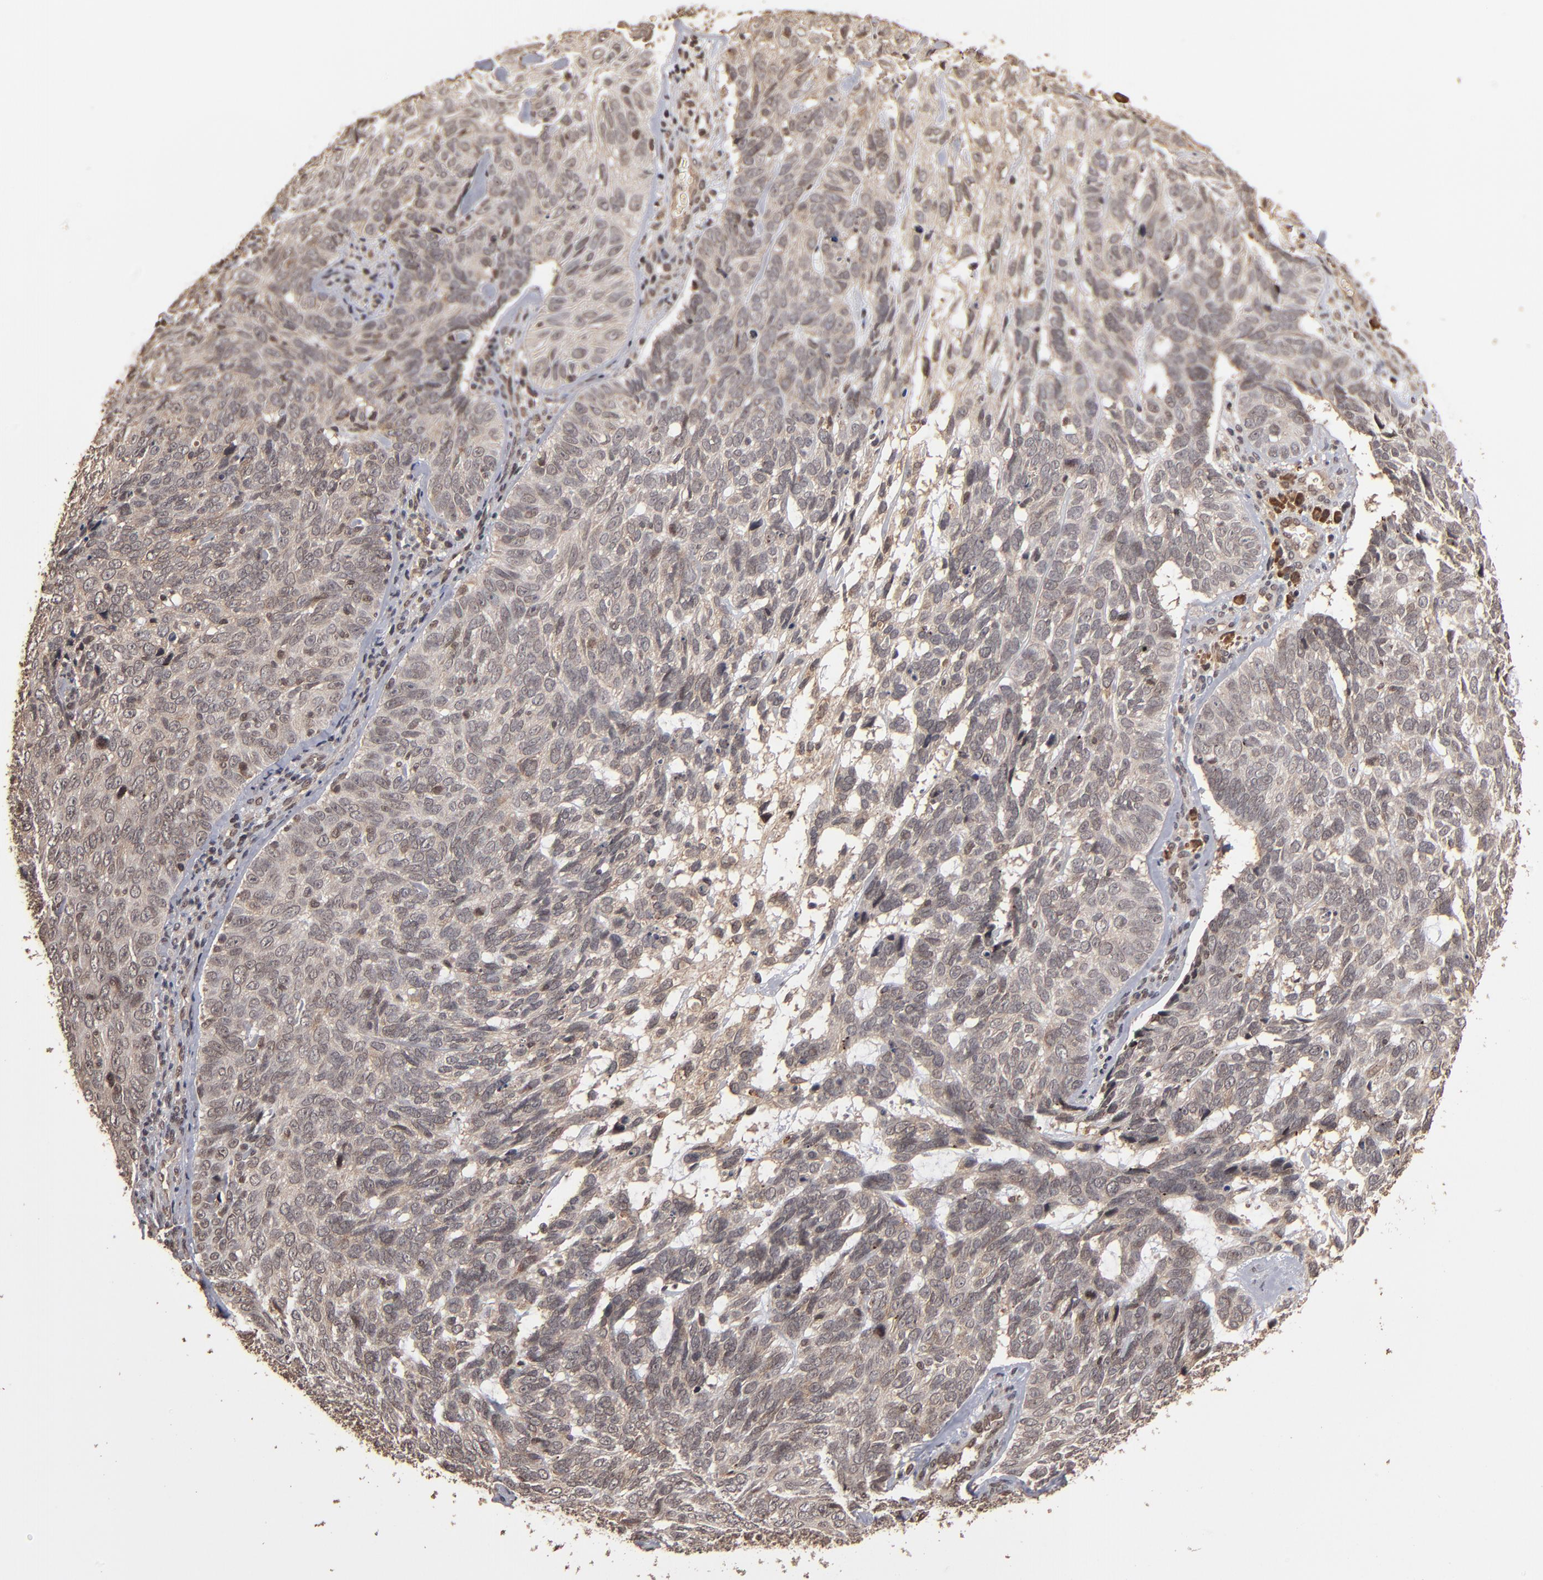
{"staining": {"intensity": "weak", "quantity": "25%-75%", "location": "cytoplasmic/membranous,nuclear"}, "tissue": "skin cancer", "cell_type": "Tumor cells", "image_type": "cancer", "snomed": [{"axis": "morphology", "description": "Basal cell carcinoma"}, {"axis": "topography", "description": "Skin"}], "caption": "IHC (DAB) staining of skin basal cell carcinoma exhibits weak cytoplasmic/membranous and nuclear protein staining in approximately 25%-75% of tumor cells.", "gene": "NXF2B", "patient": {"sex": "male", "age": 72}}